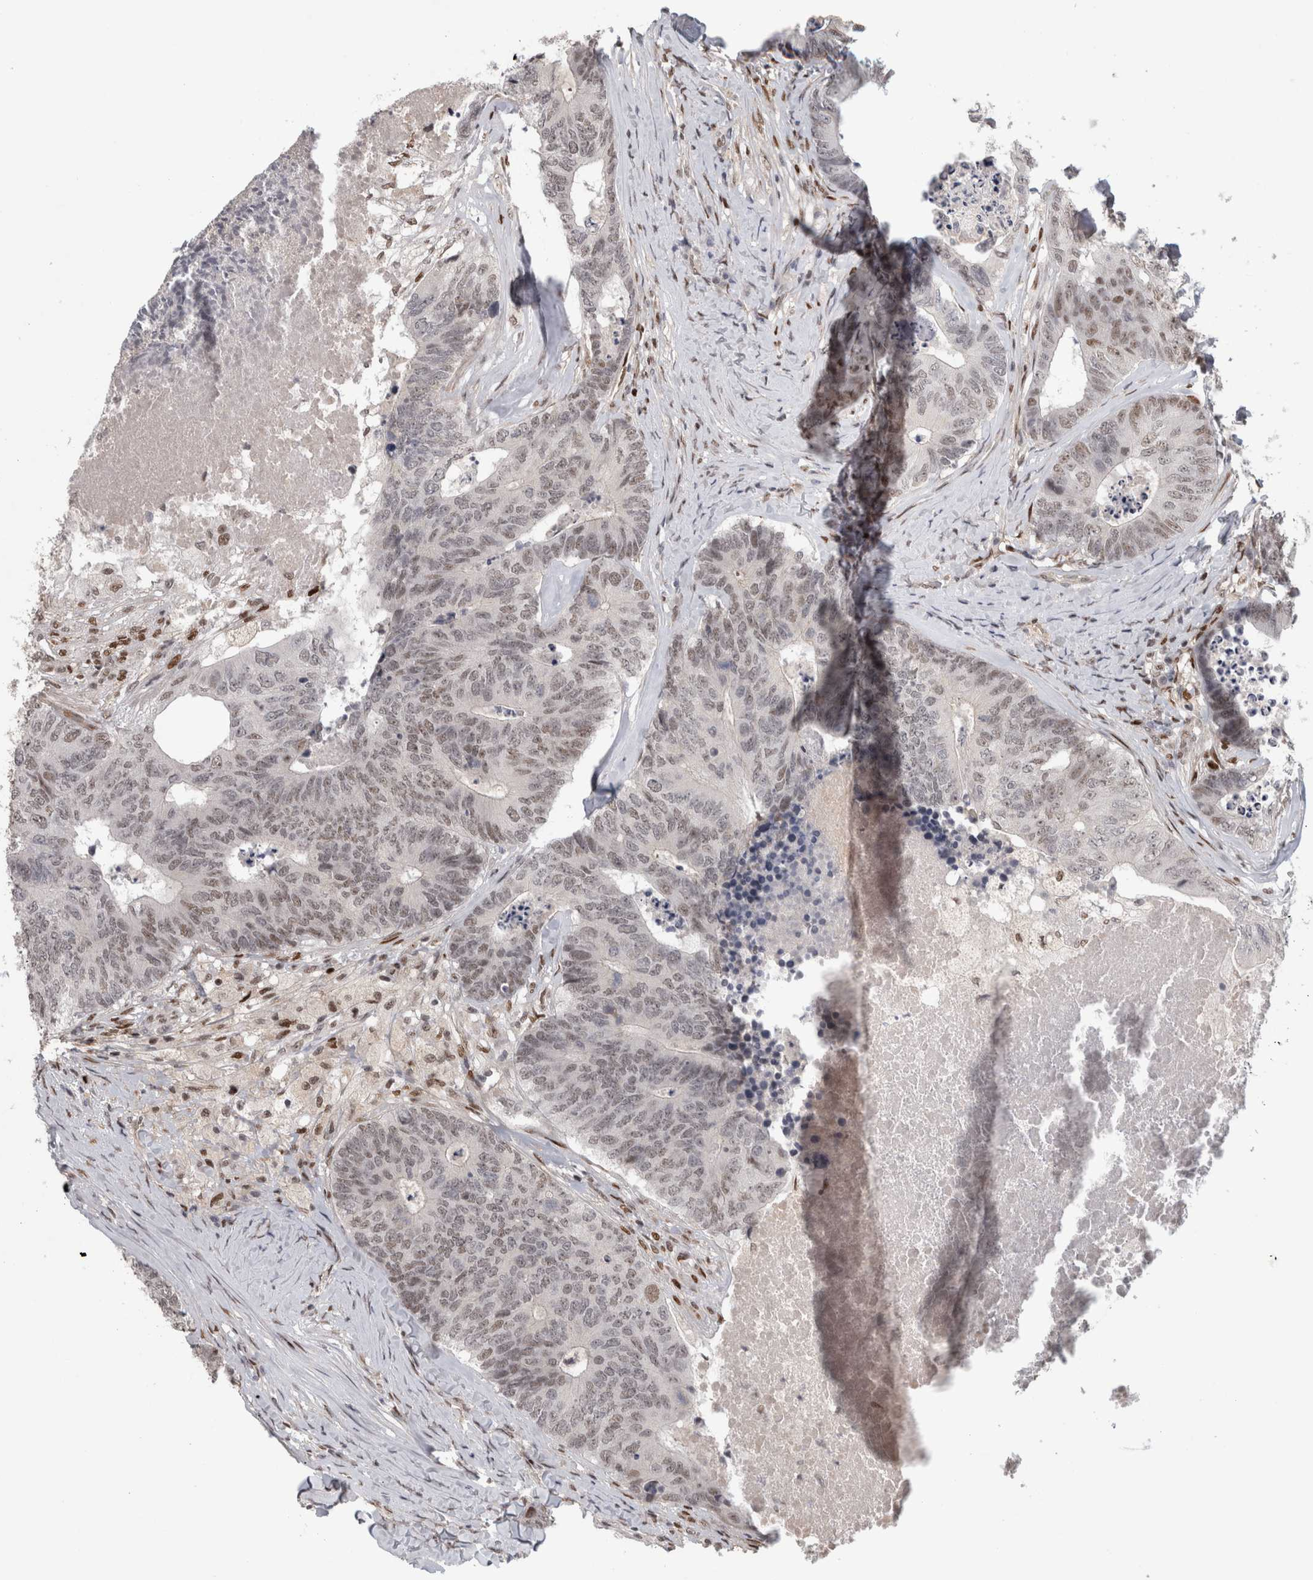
{"staining": {"intensity": "weak", "quantity": "25%-75%", "location": "nuclear"}, "tissue": "colorectal cancer", "cell_type": "Tumor cells", "image_type": "cancer", "snomed": [{"axis": "morphology", "description": "Adenocarcinoma, NOS"}, {"axis": "topography", "description": "Colon"}], "caption": "Immunohistochemistry (IHC) (DAB (3,3'-diaminobenzidine)) staining of human colorectal cancer demonstrates weak nuclear protein expression in approximately 25%-75% of tumor cells. (DAB (3,3'-diaminobenzidine) = brown stain, brightfield microscopy at high magnification).", "gene": "SRARP", "patient": {"sex": "female", "age": 67}}